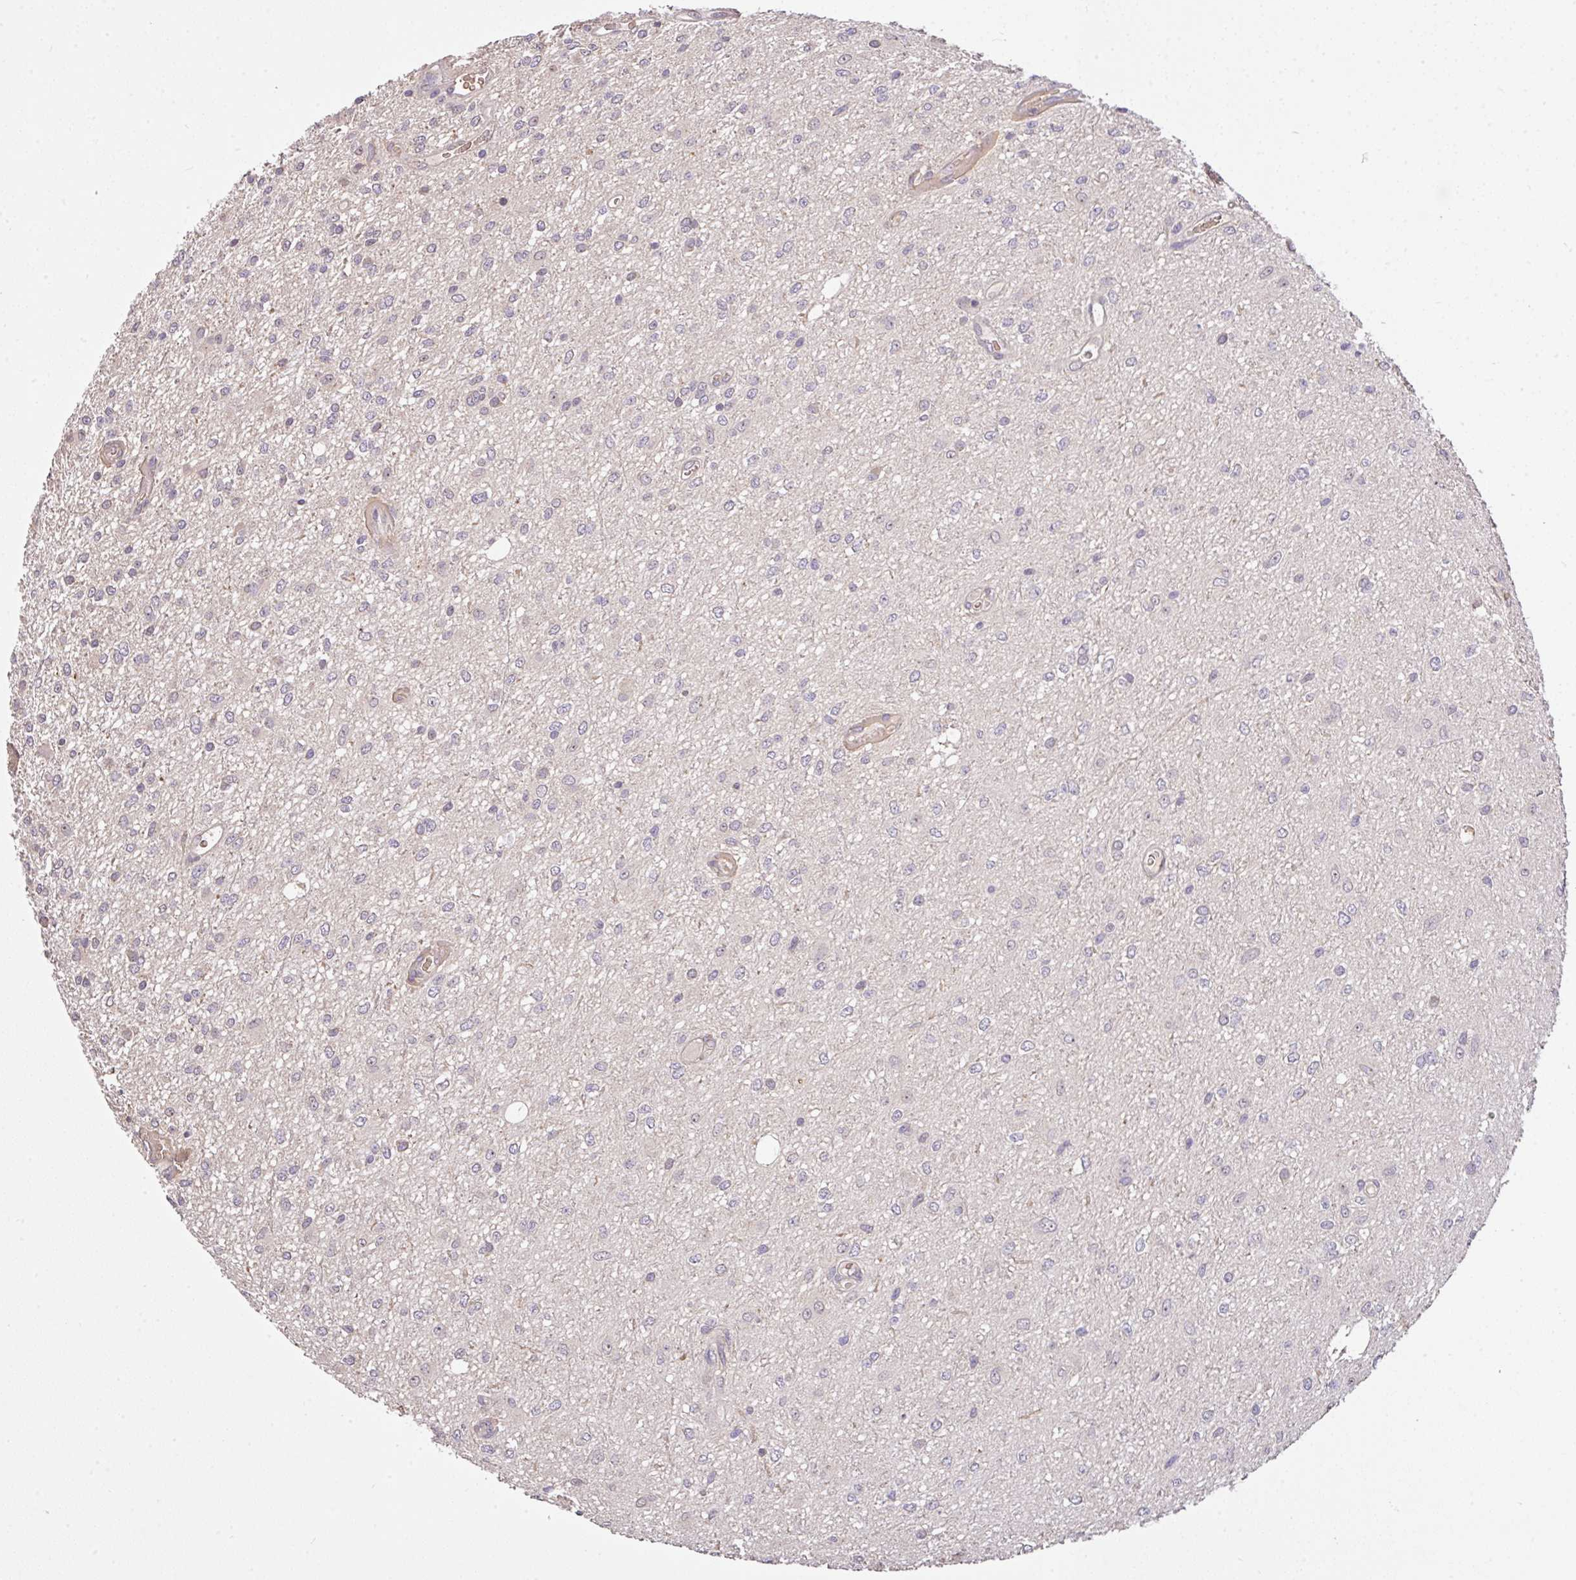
{"staining": {"intensity": "negative", "quantity": "none", "location": "none"}, "tissue": "glioma", "cell_type": "Tumor cells", "image_type": "cancer", "snomed": [{"axis": "morphology", "description": "Glioma, malignant, Low grade"}, {"axis": "topography", "description": "Cerebellum"}], "caption": "Glioma stained for a protein using IHC reveals no expression tumor cells.", "gene": "C1QTNF9B", "patient": {"sex": "female", "age": 5}}